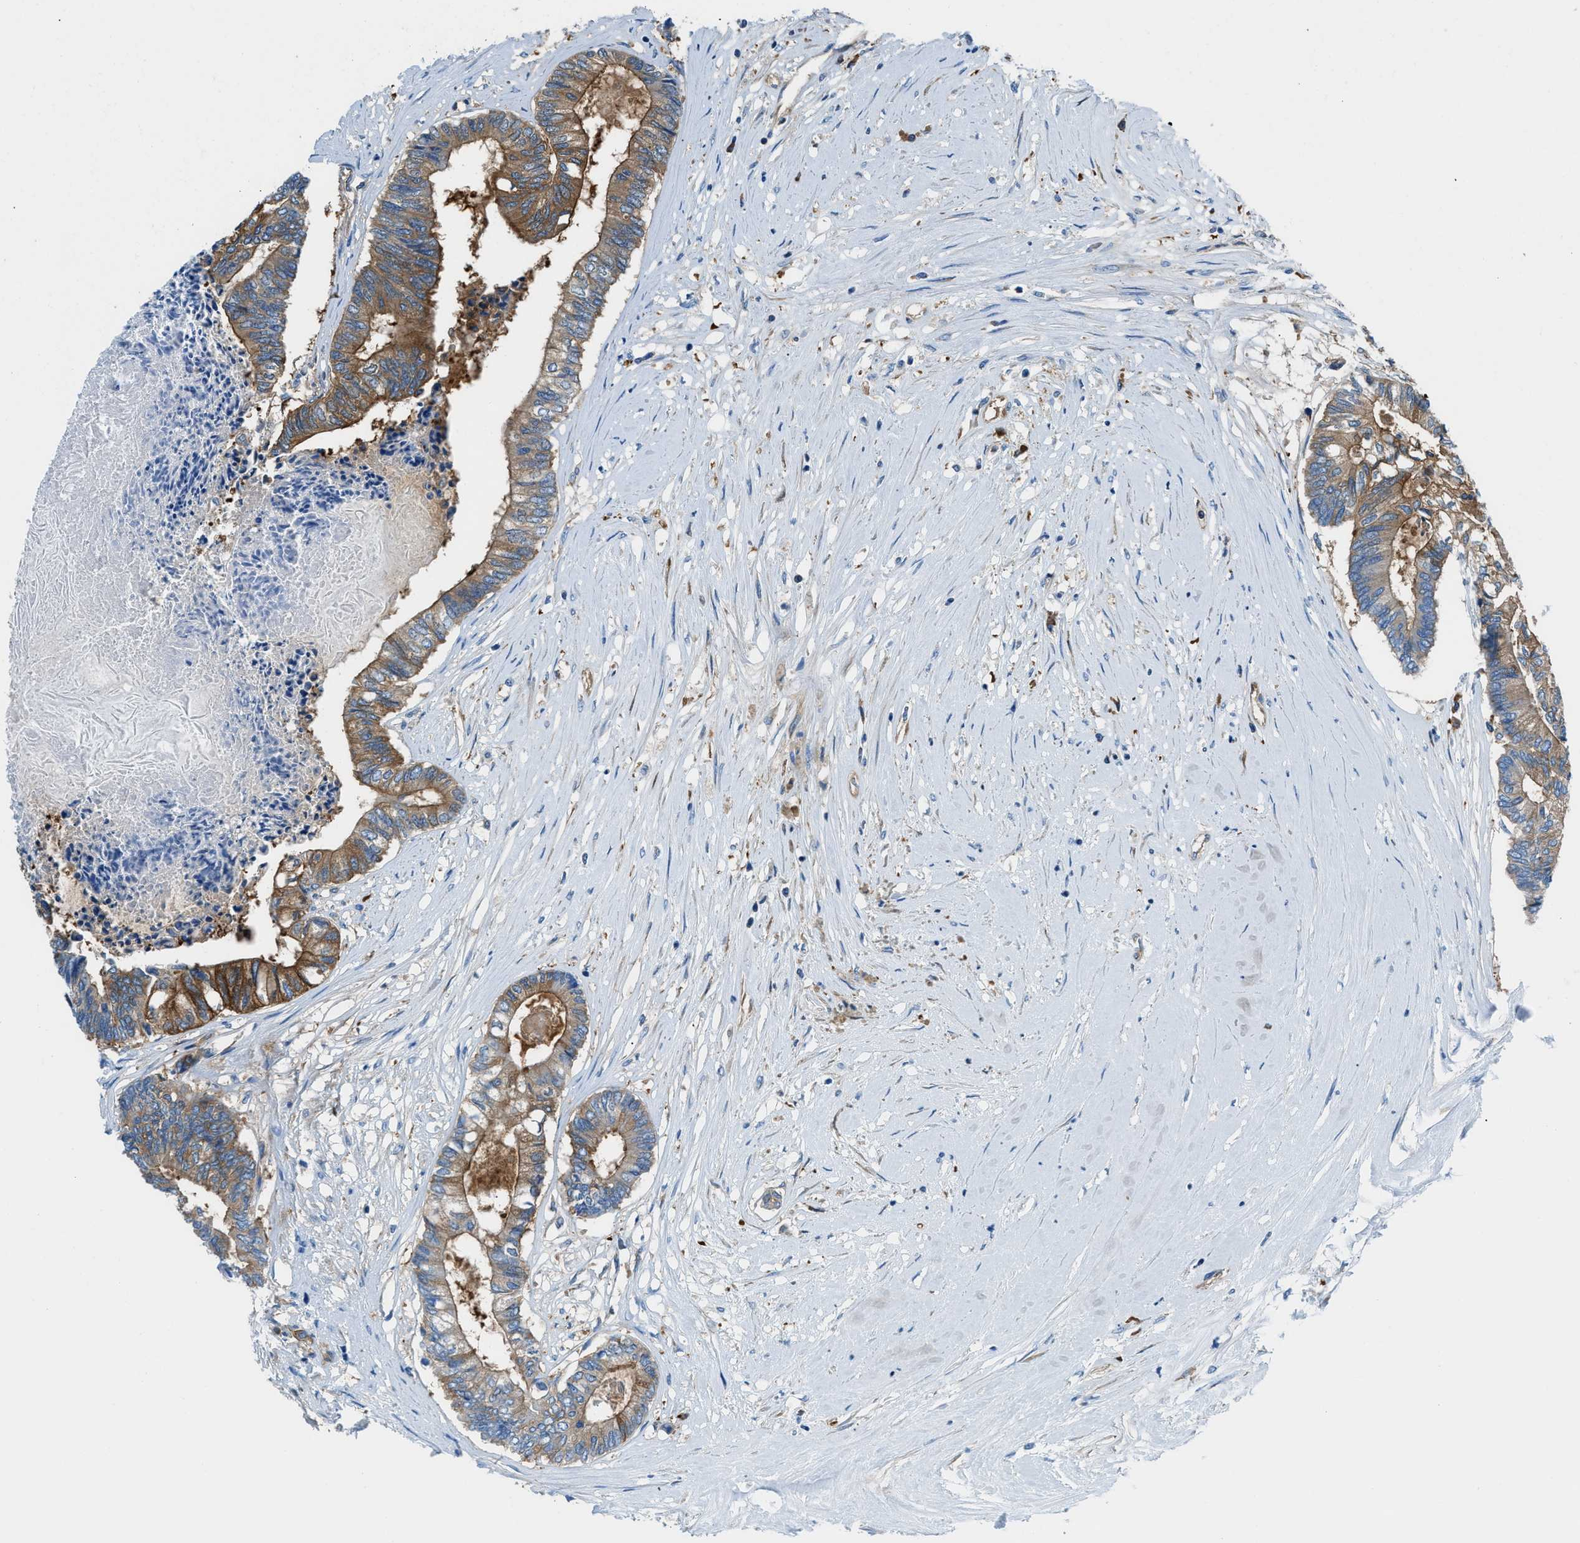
{"staining": {"intensity": "strong", "quantity": ">75%", "location": "cytoplasmic/membranous"}, "tissue": "colorectal cancer", "cell_type": "Tumor cells", "image_type": "cancer", "snomed": [{"axis": "morphology", "description": "Adenocarcinoma, NOS"}, {"axis": "topography", "description": "Rectum"}], "caption": "Tumor cells show high levels of strong cytoplasmic/membranous staining in about >75% of cells in human adenocarcinoma (colorectal).", "gene": "SARS1", "patient": {"sex": "male", "age": 63}}